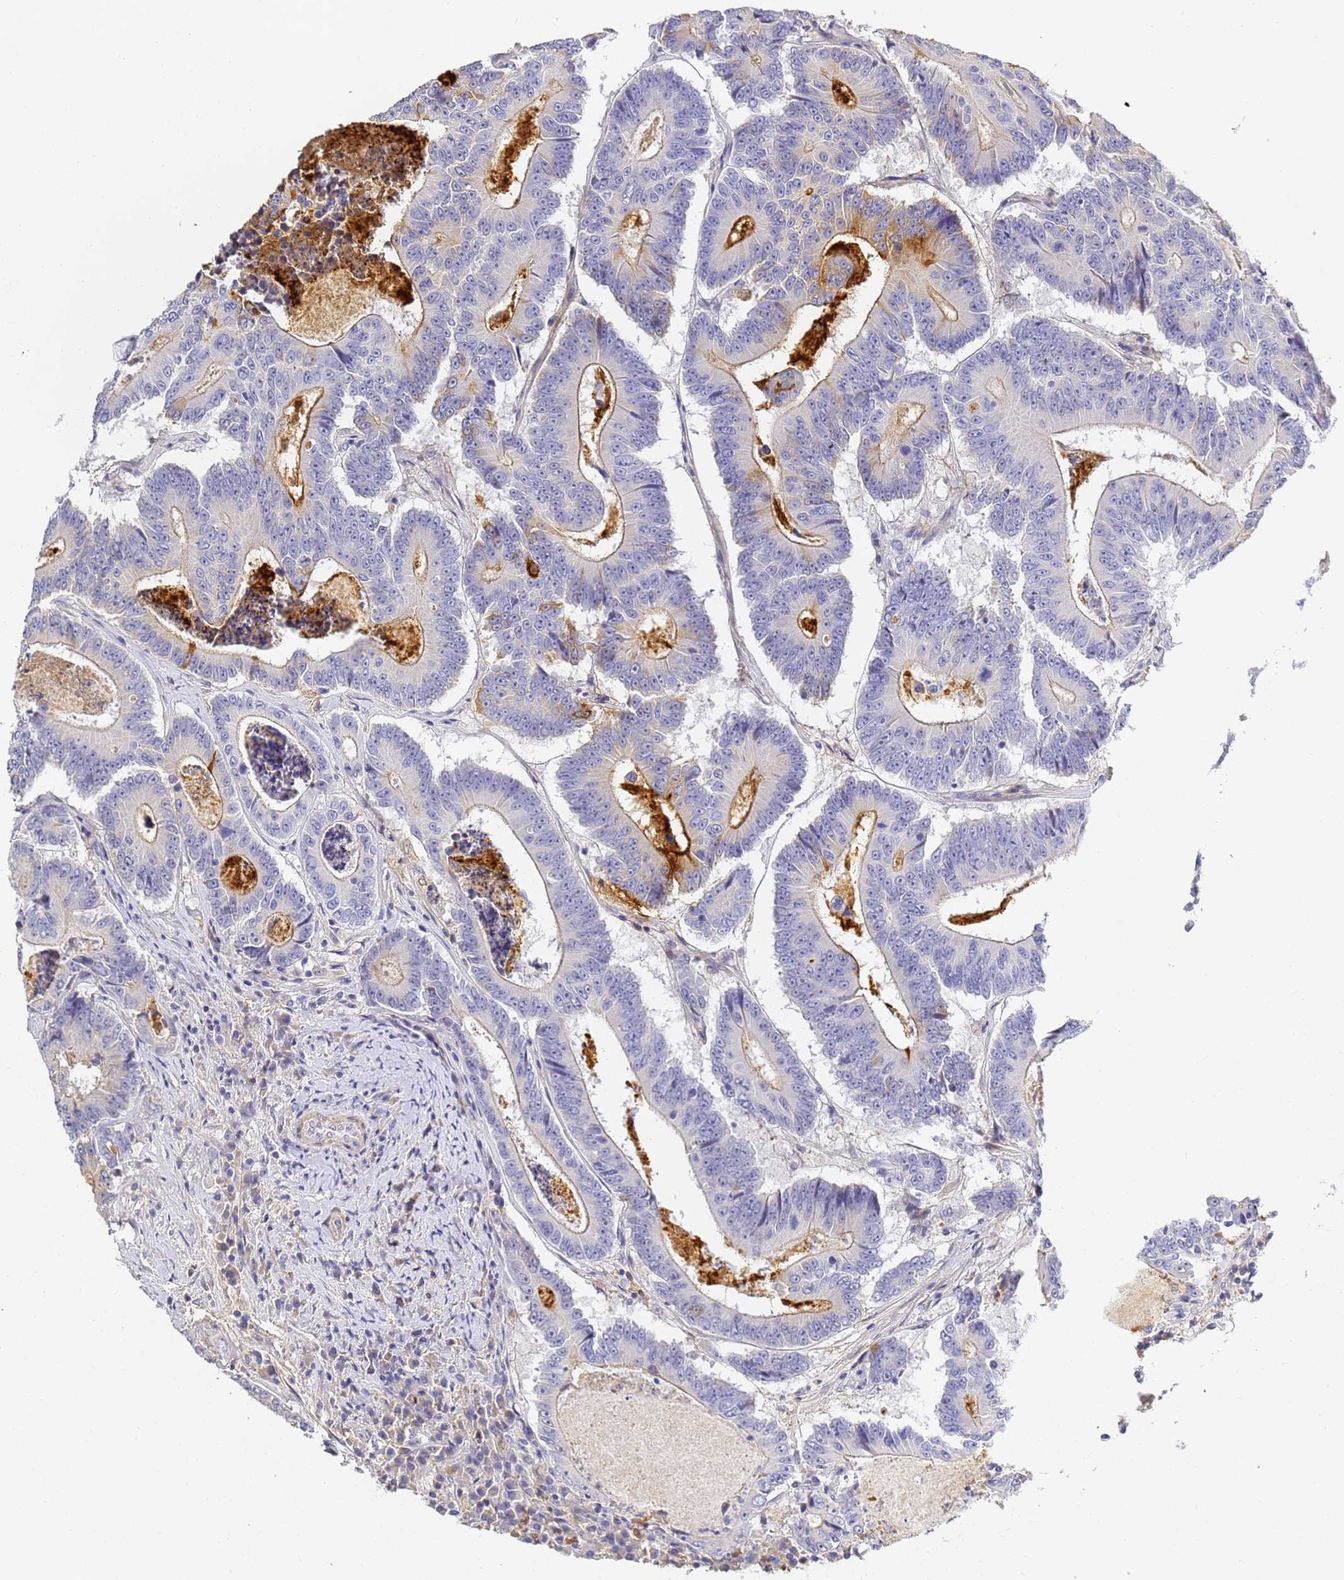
{"staining": {"intensity": "moderate", "quantity": "<25%", "location": "cytoplasmic/membranous"}, "tissue": "colorectal cancer", "cell_type": "Tumor cells", "image_type": "cancer", "snomed": [{"axis": "morphology", "description": "Adenocarcinoma, NOS"}, {"axis": "topography", "description": "Colon"}], "caption": "Protein staining shows moderate cytoplasmic/membranous positivity in approximately <25% of tumor cells in colorectal adenocarcinoma.", "gene": "CFH", "patient": {"sex": "male", "age": 83}}